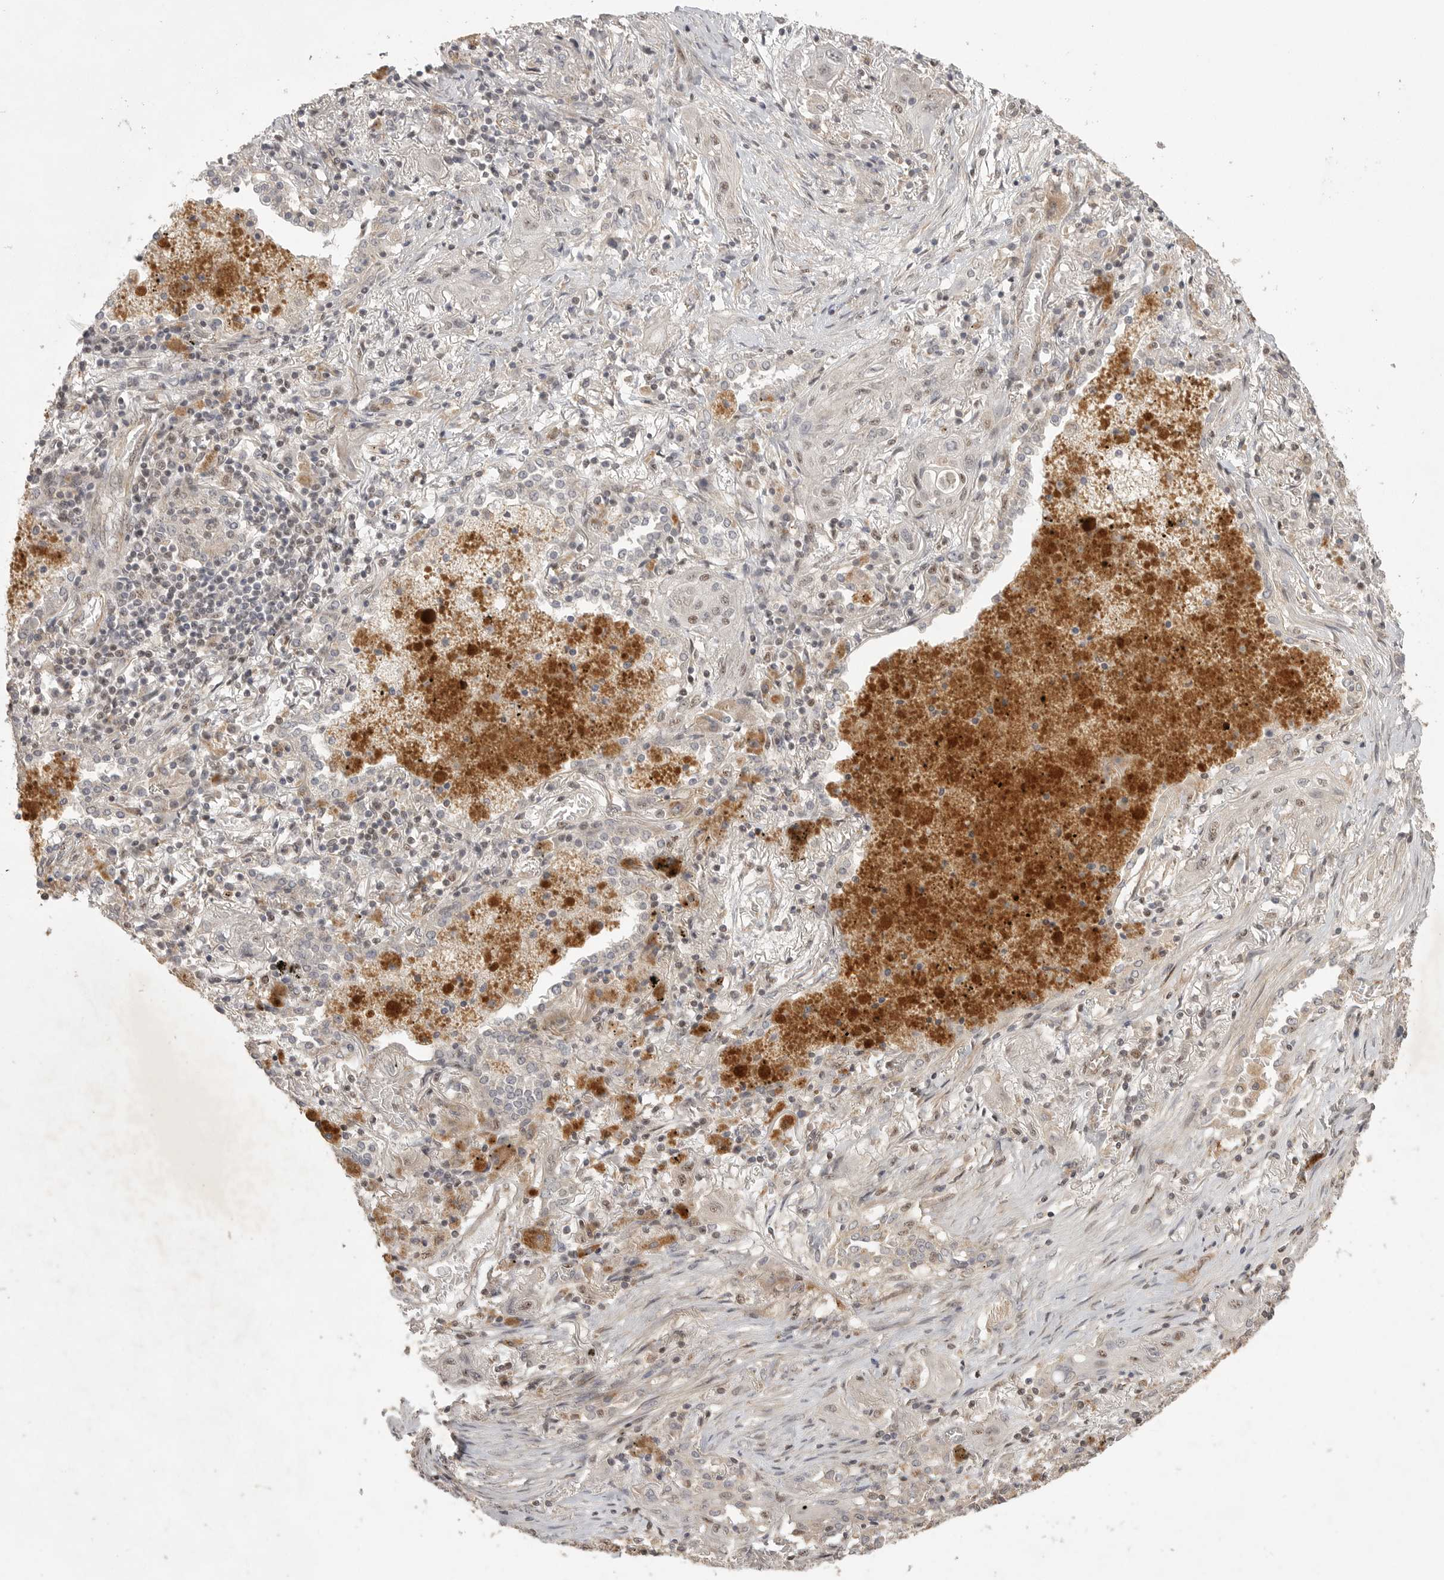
{"staining": {"intensity": "weak", "quantity": "<25%", "location": "nuclear"}, "tissue": "lung cancer", "cell_type": "Tumor cells", "image_type": "cancer", "snomed": [{"axis": "morphology", "description": "Squamous cell carcinoma, NOS"}, {"axis": "topography", "description": "Lung"}], "caption": "IHC photomicrograph of neoplastic tissue: human lung cancer stained with DAB reveals no significant protein positivity in tumor cells.", "gene": "POMP", "patient": {"sex": "female", "age": 47}}